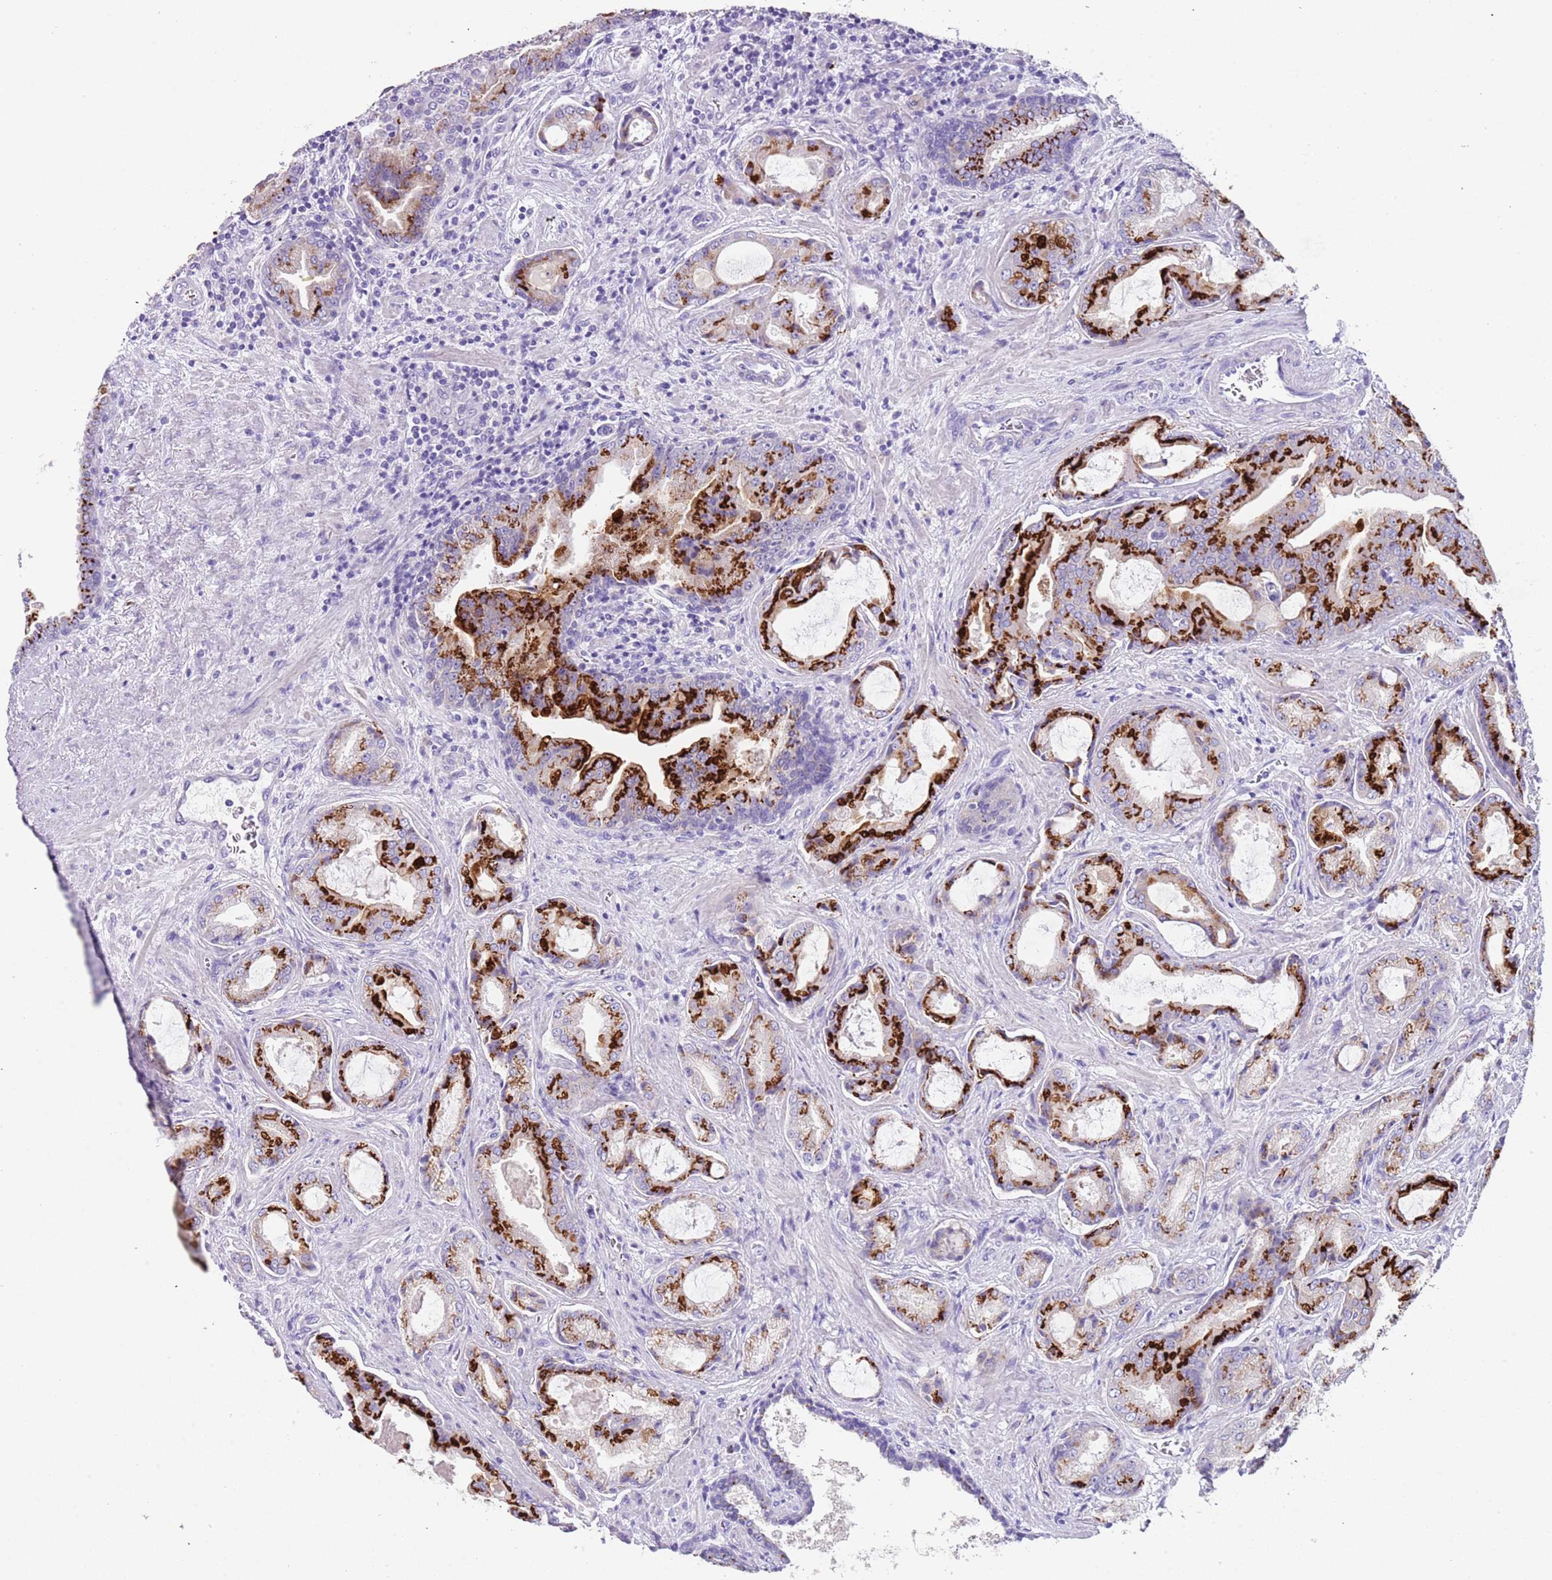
{"staining": {"intensity": "strong", "quantity": ">75%", "location": "cytoplasmic/membranous"}, "tissue": "prostate cancer", "cell_type": "Tumor cells", "image_type": "cancer", "snomed": [{"axis": "morphology", "description": "Adenocarcinoma, High grade"}, {"axis": "topography", "description": "Prostate"}], "caption": "Protein analysis of adenocarcinoma (high-grade) (prostate) tissue exhibits strong cytoplasmic/membranous staining in about >75% of tumor cells. (IHC, brightfield microscopy, high magnification).", "gene": "C2CD3", "patient": {"sex": "male", "age": 68}}